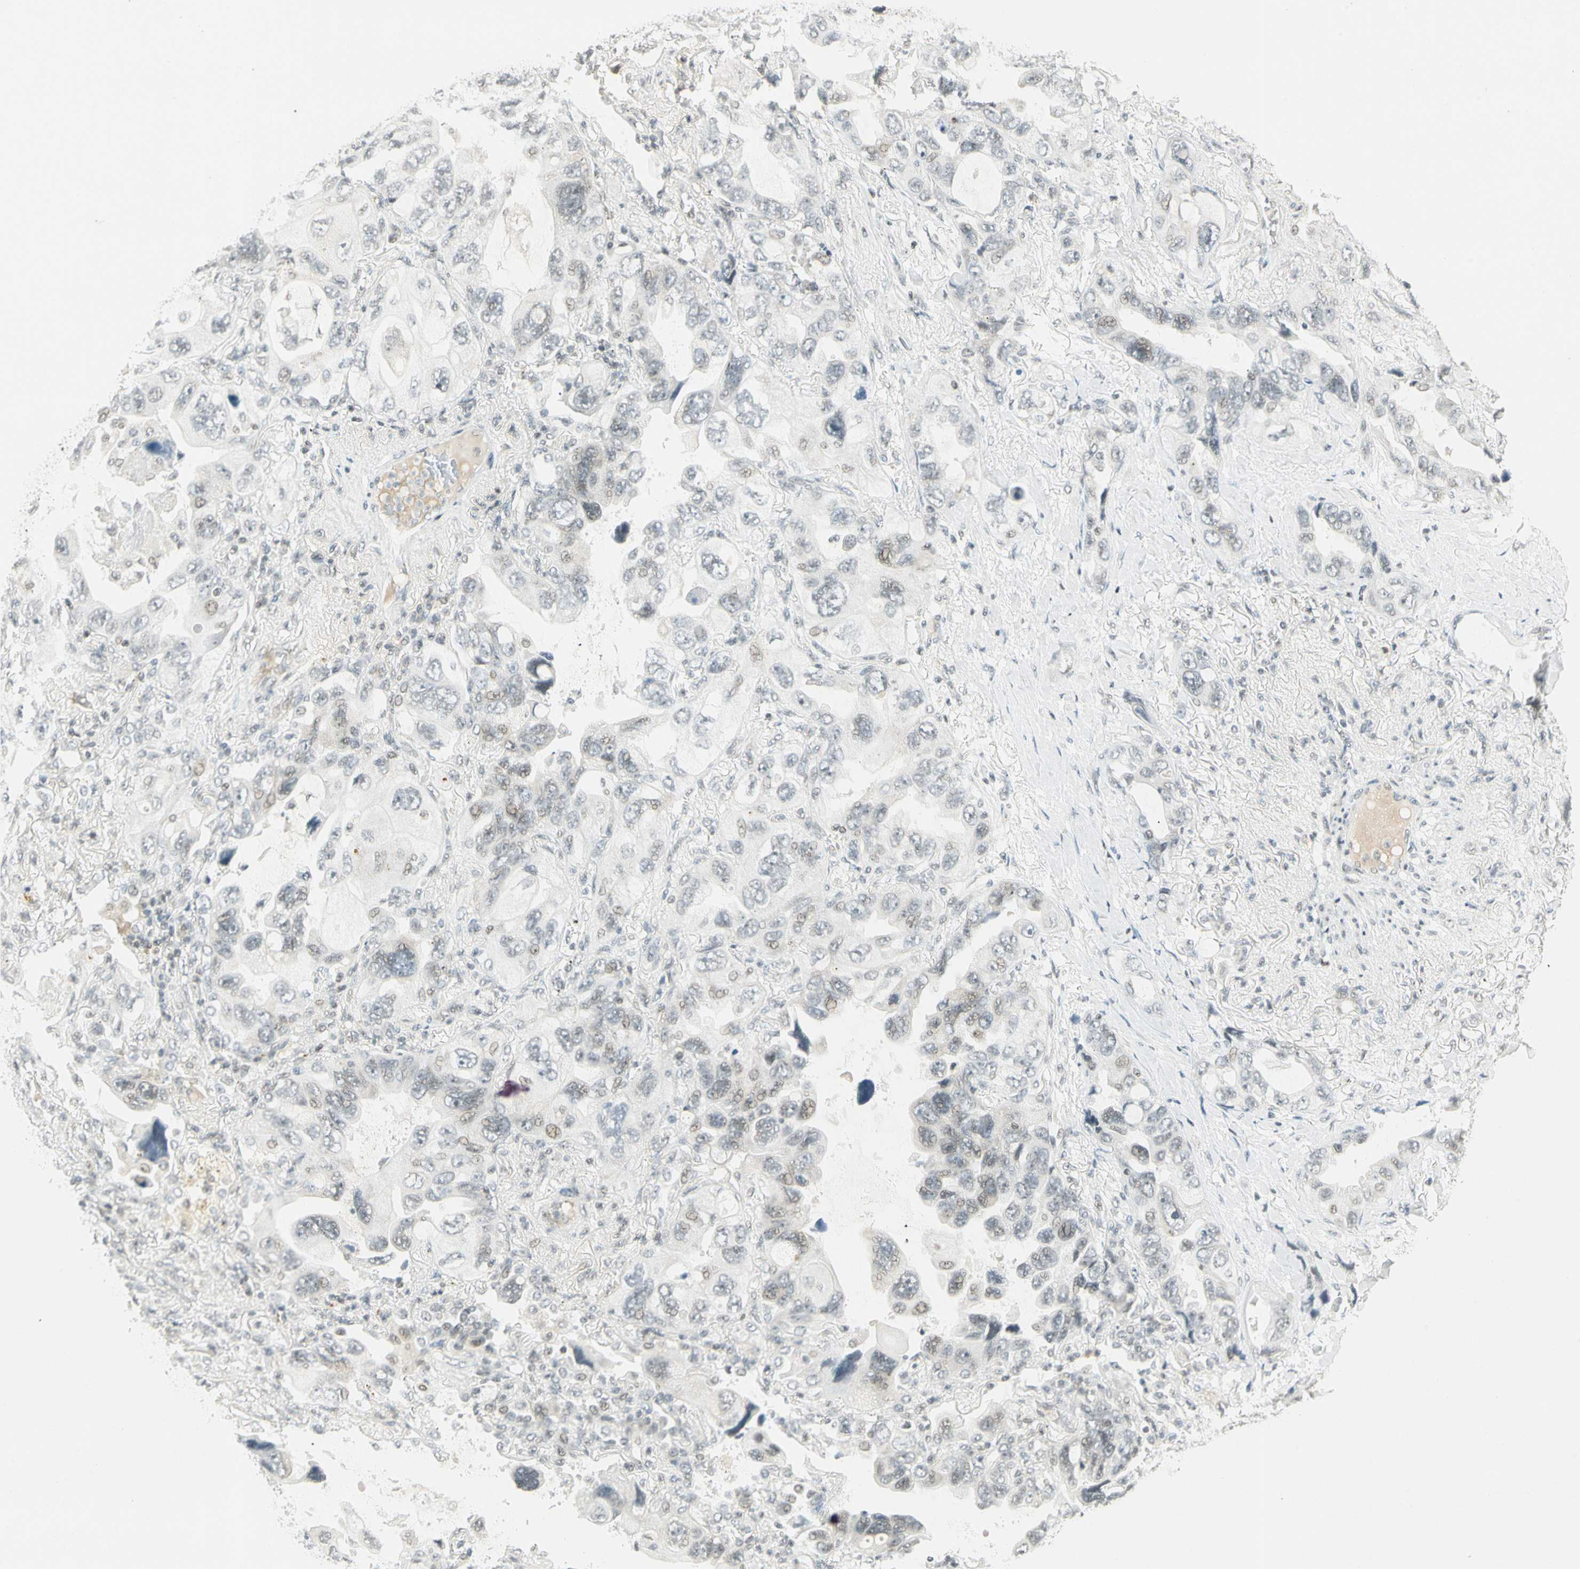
{"staining": {"intensity": "weak", "quantity": "<25%", "location": "nuclear"}, "tissue": "lung cancer", "cell_type": "Tumor cells", "image_type": "cancer", "snomed": [{"axis": "morphology", "description": "Squamous cell carcinoma, NOS"}, {"axis": "topography", "description": "Lung"}], "caption": "Lung cancer was stained to show a protein in brown. There is no significant positivity in tumor cells. (DAB IHC with hematoxylin counter stain).", "gene": "SMAD3", "patient": {"sex": "female", "age": 73}}